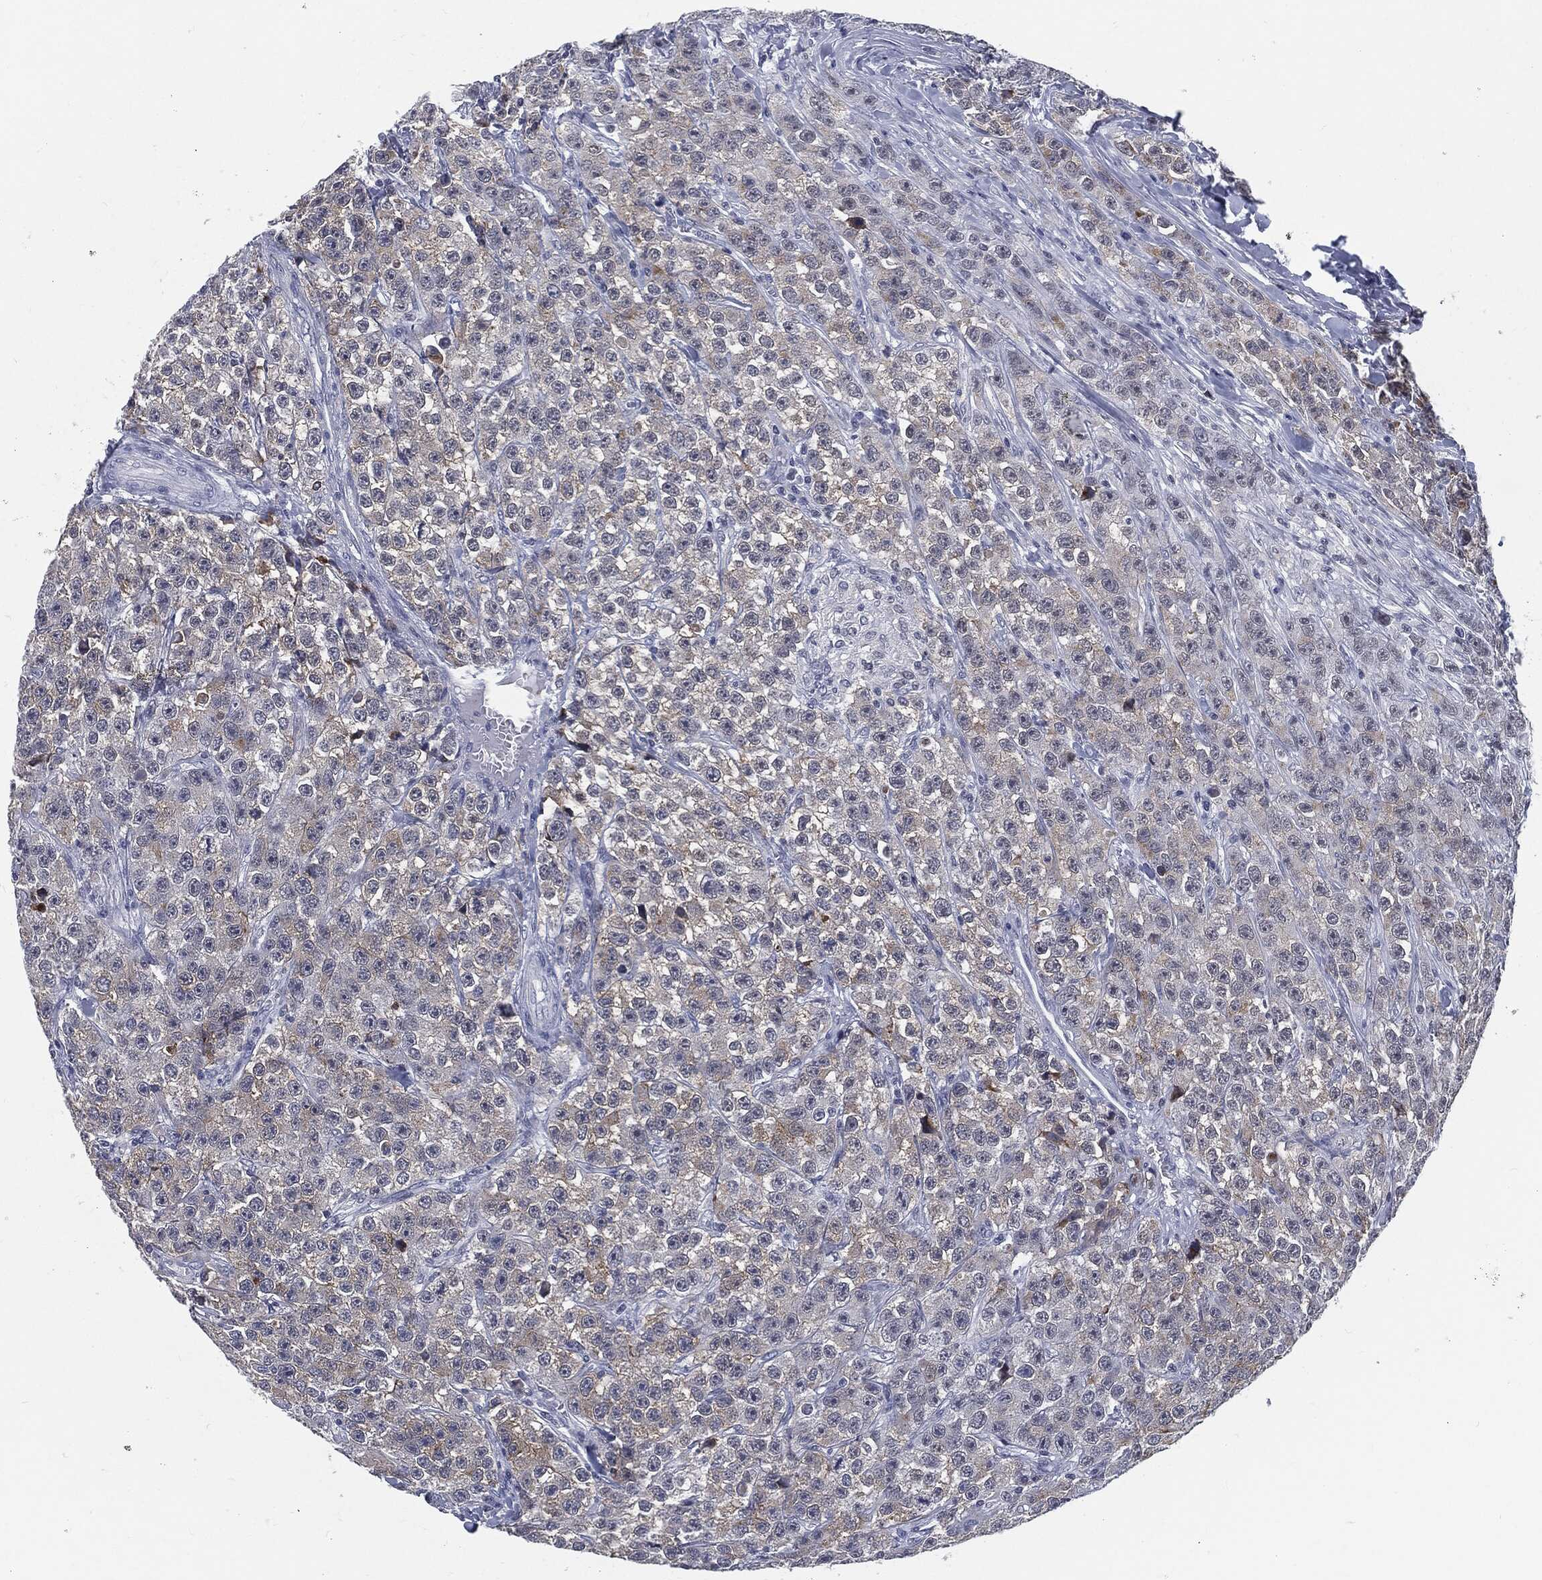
{"staining": {"intensity": "weak", "quantity": "25%-75%", "location": "cytoplasmic/membranous"}, "tissue": "testis cancer", "cell_type": "Tumor cells", "image_type": "cancer", "snomed": [{"axis": "morphology", "description": "Seminoma, NOS"}, {"axis": "topography", "description": "Testis"}], "caption": "There is low levels of weak cytoplasmic/membranous positivity in tumor cells of seminoma (testis), as demonstrated by immunohistochemical staining (brown color).", "gene": "PROM1", "patient": {"sex": "male", "age": 59}}